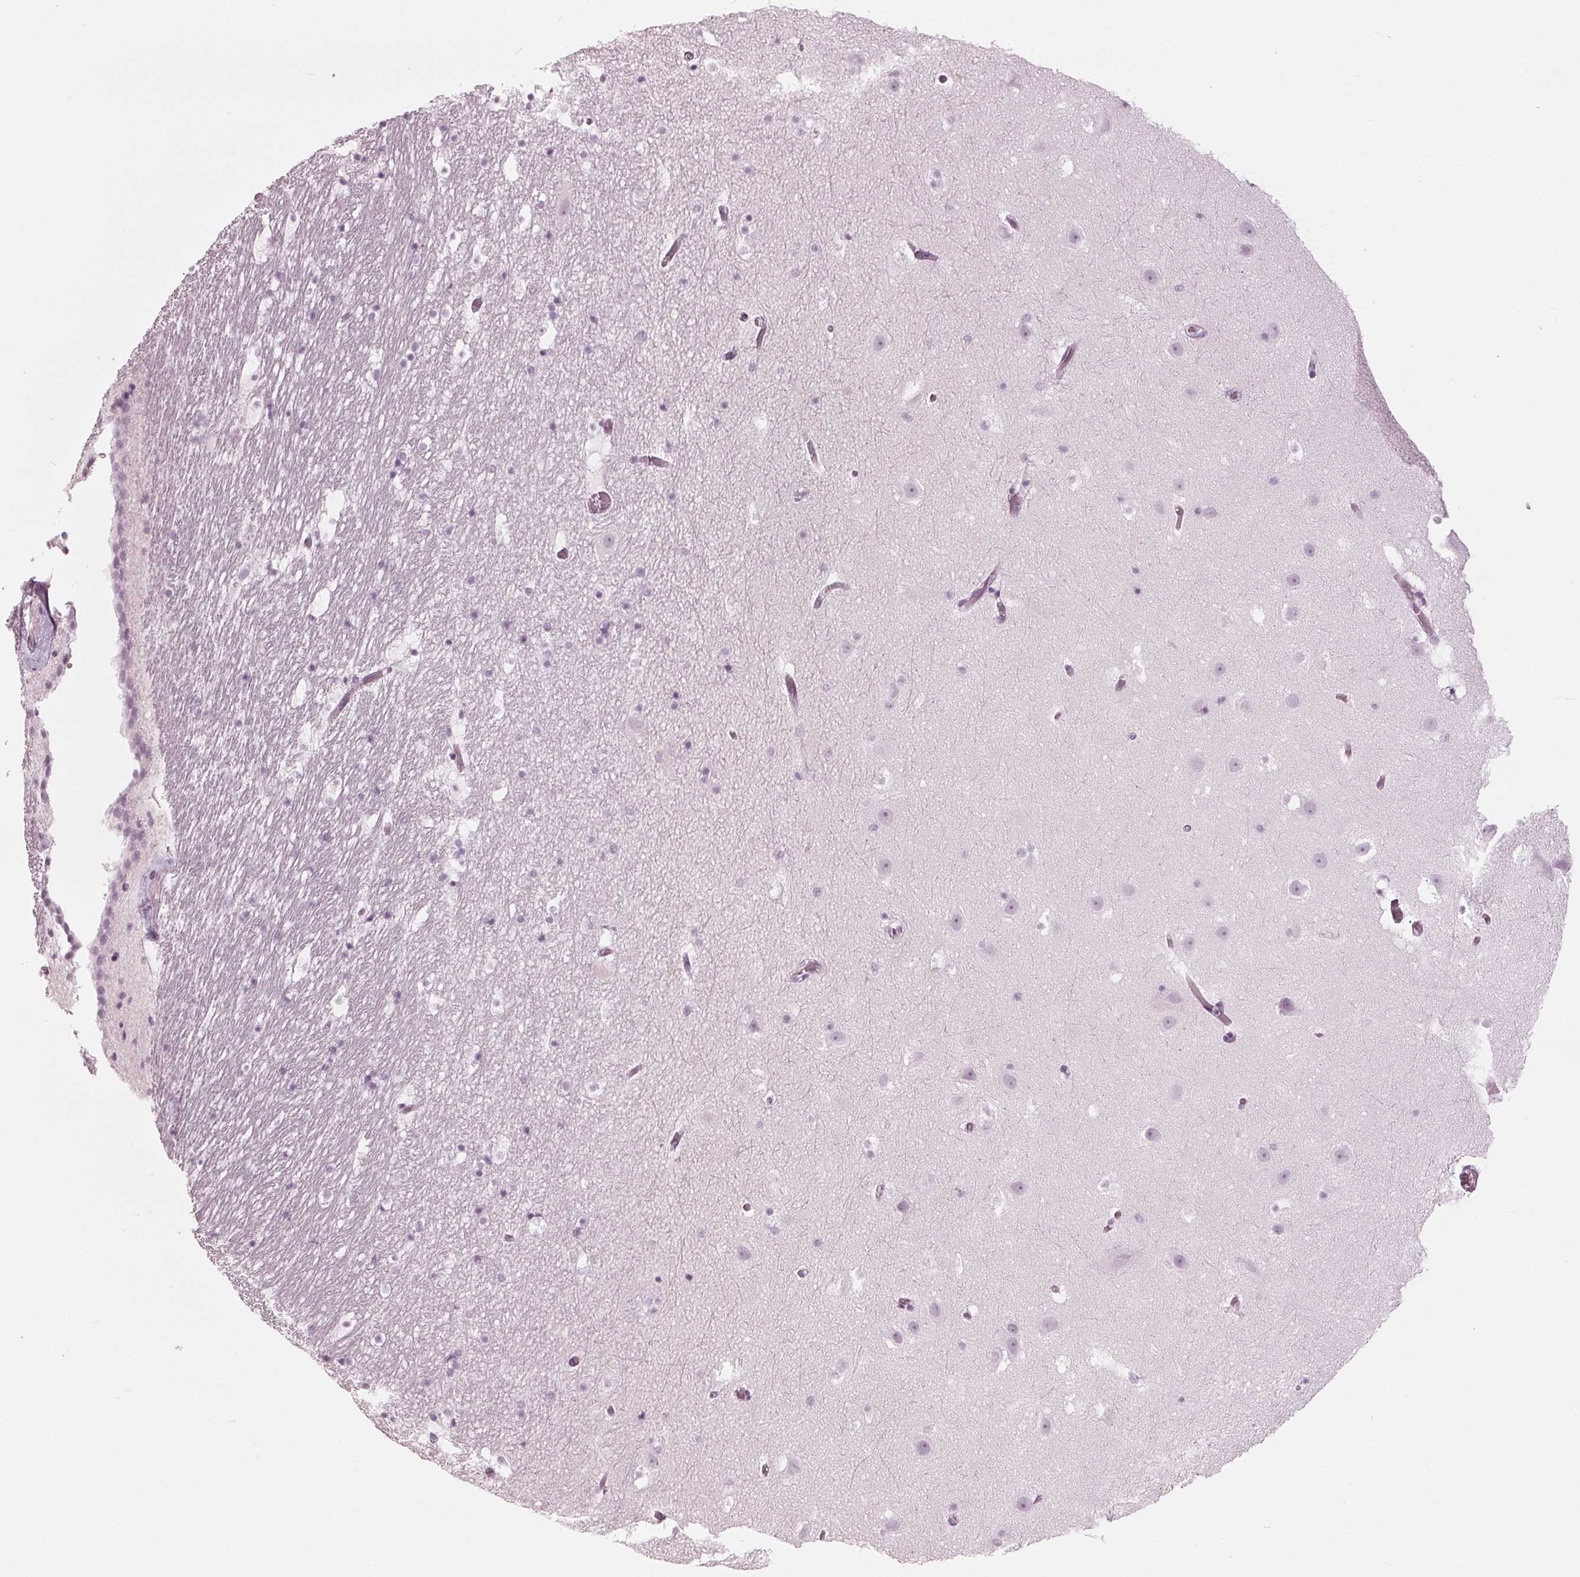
{"staining": {"intensity": "negative", "quantity": "none", "location": "none"}, "tissue": "hippocampus", "cell_type": "Glial cells", "image_type": "normal", "snomed": [{"axis": "morphology", "description": "Normal tissue, NOS"}, {"axis": "topography", "description": "Hippocampus"}], "caption": "Benign hippocampus was stained to show a protein in brown. There is no significant expression in glial cells. (DAB (3,3'-diaminobenzidine) immunohistochemistry (IHC) with hematoxylin counter stain).", "gene": "KRT28", "patient": {"sex": "male", "age": 26}}